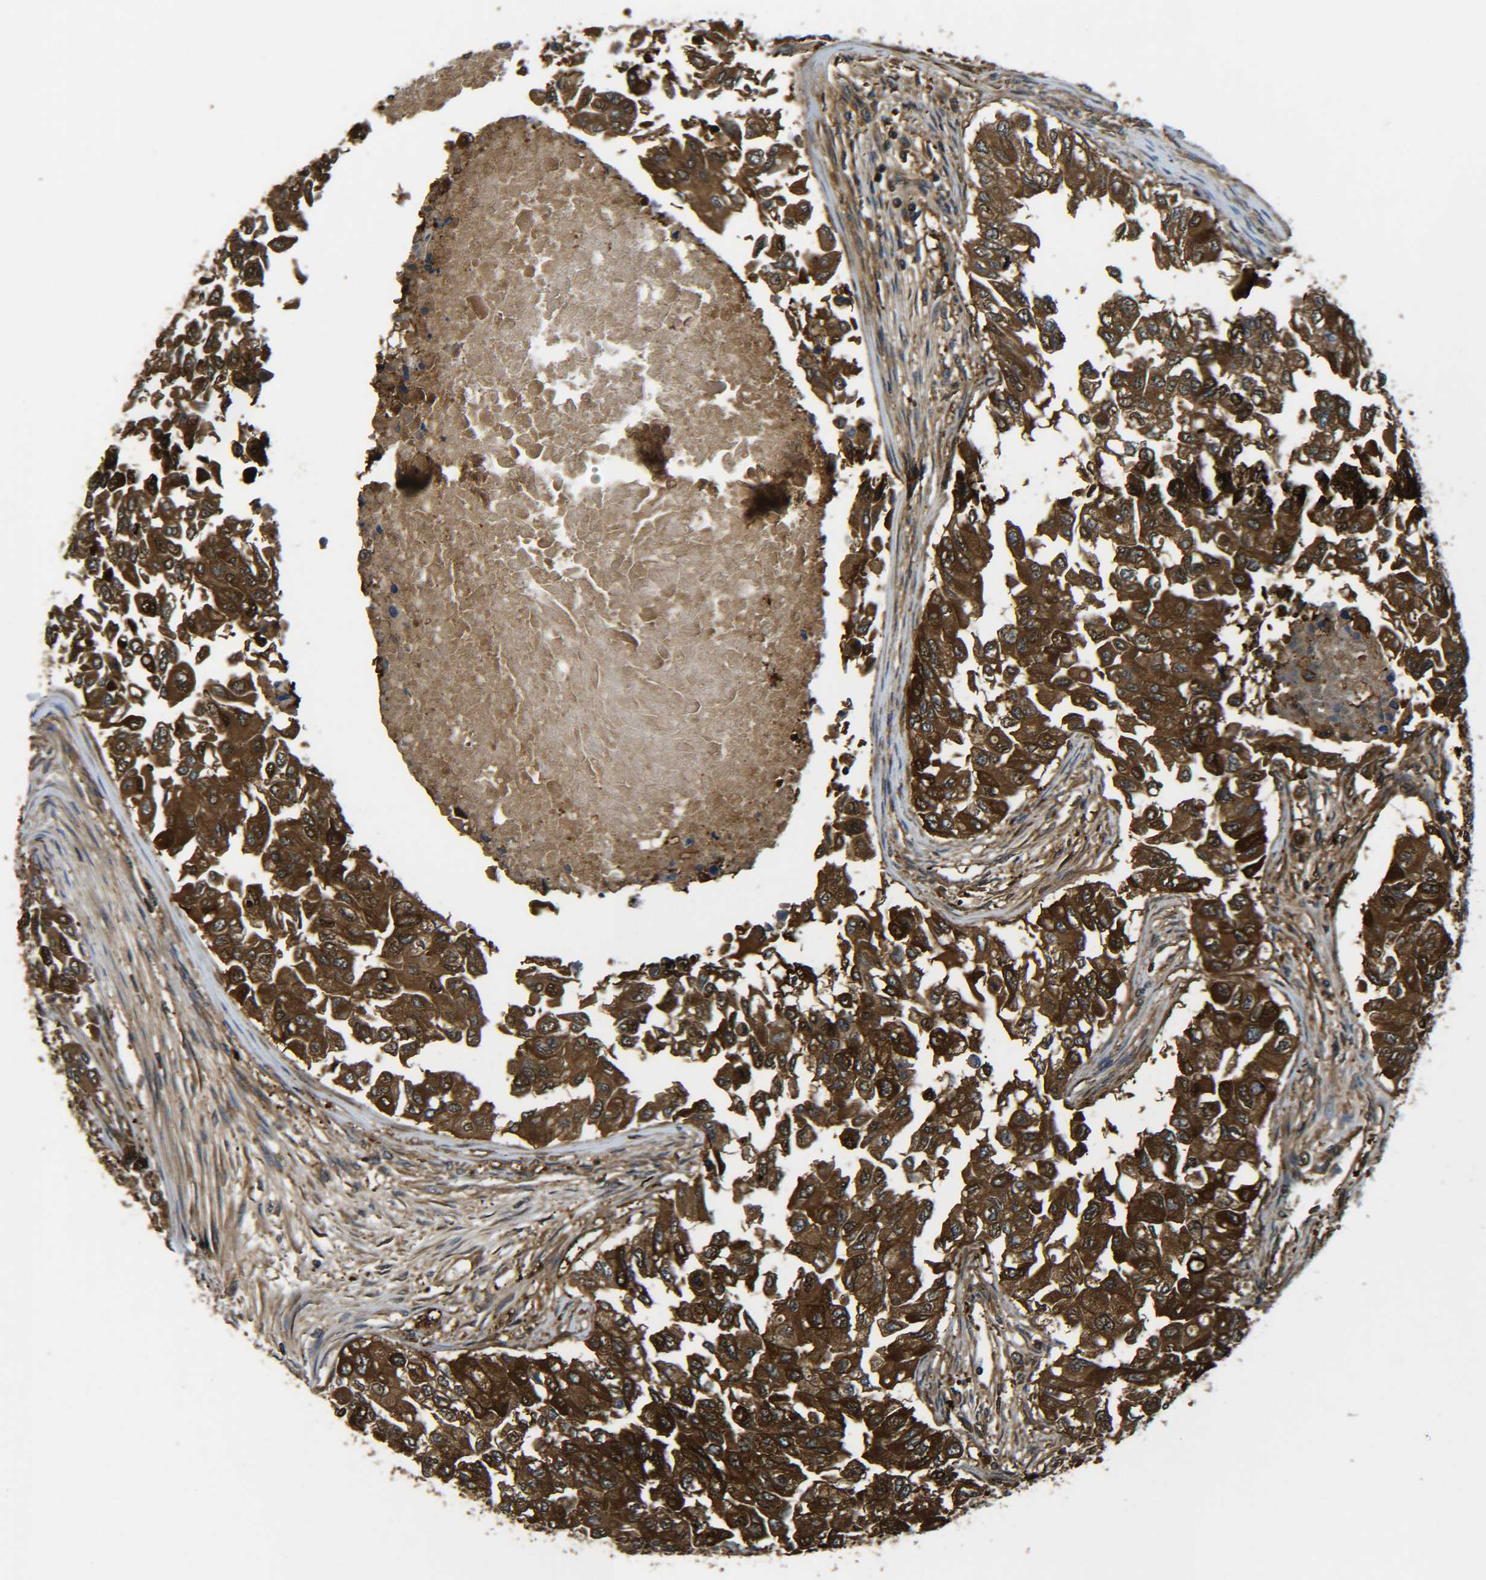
{"staining": {"intensity": "strong", "quantity": ">75%", "location": "cytoplasmic/membranous"}, "tissue": "breast cancer", "cell_type": "Tumor cells", "image_type": "cancer", "snomed": [{"axis": "morphology", "description": "Normal tissue, NOS"}, {"axis": "morphology", "description": "Duct carcinoma"}, {"axis": "topography", "description": "Breast"}], "caption": "Strong cytoplasmic/membranous expression is appreciated in about >75% of tumor cells in breast cancer (invasive ductal carcinoma).", "gene": "PREB", "patient": {"sex": "female", "age": 49}}